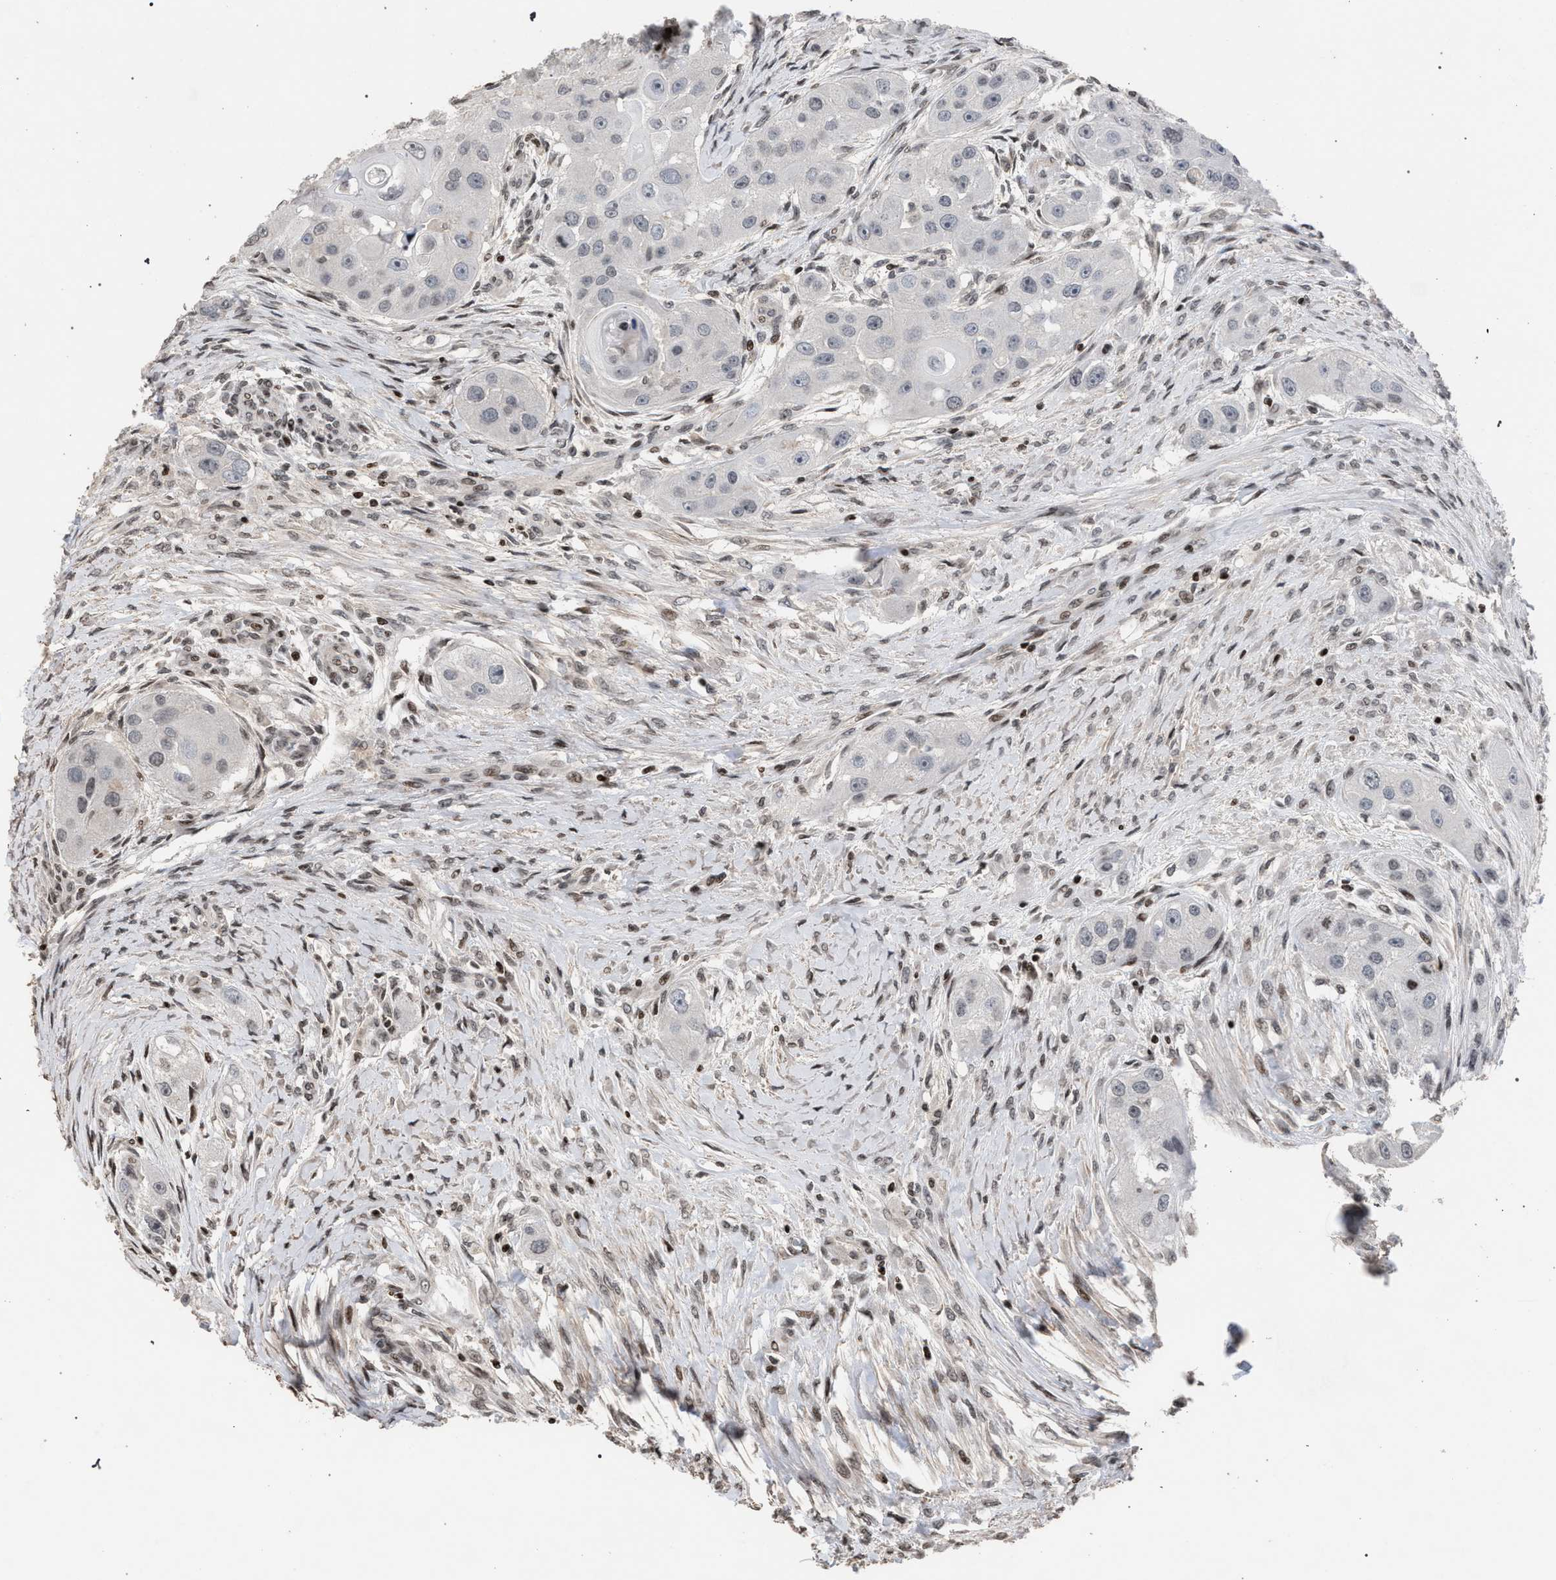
{"staining": {"intensity": "negative", "quantity": "none", "location": "none"}, "tissue": "head and neck cancer", "cell_type": "Tumor cells", "image_type": "cancer", "snomed": [{"axis": "morphology", "description": "Normal tissue, NOS"}, {"axis": "morphology", "description": "Squamous cell carcinoma, NOS"}, {"axis": "topography", "description": "Skeletal muscle"}, {"axis": "topography", "description": "Head-Neck"}], "caption": "DAB (3,3'-diaminobenzidine) immunohistochemical staining of human head and neck cancer (squamous cell carcinoma) shows no significant positivity in tumor cells. (DAB immunohistochemistry (IHC), high magnification).", "gene": "FOXD3", "patient": {"sex": "male", "age": 51}}